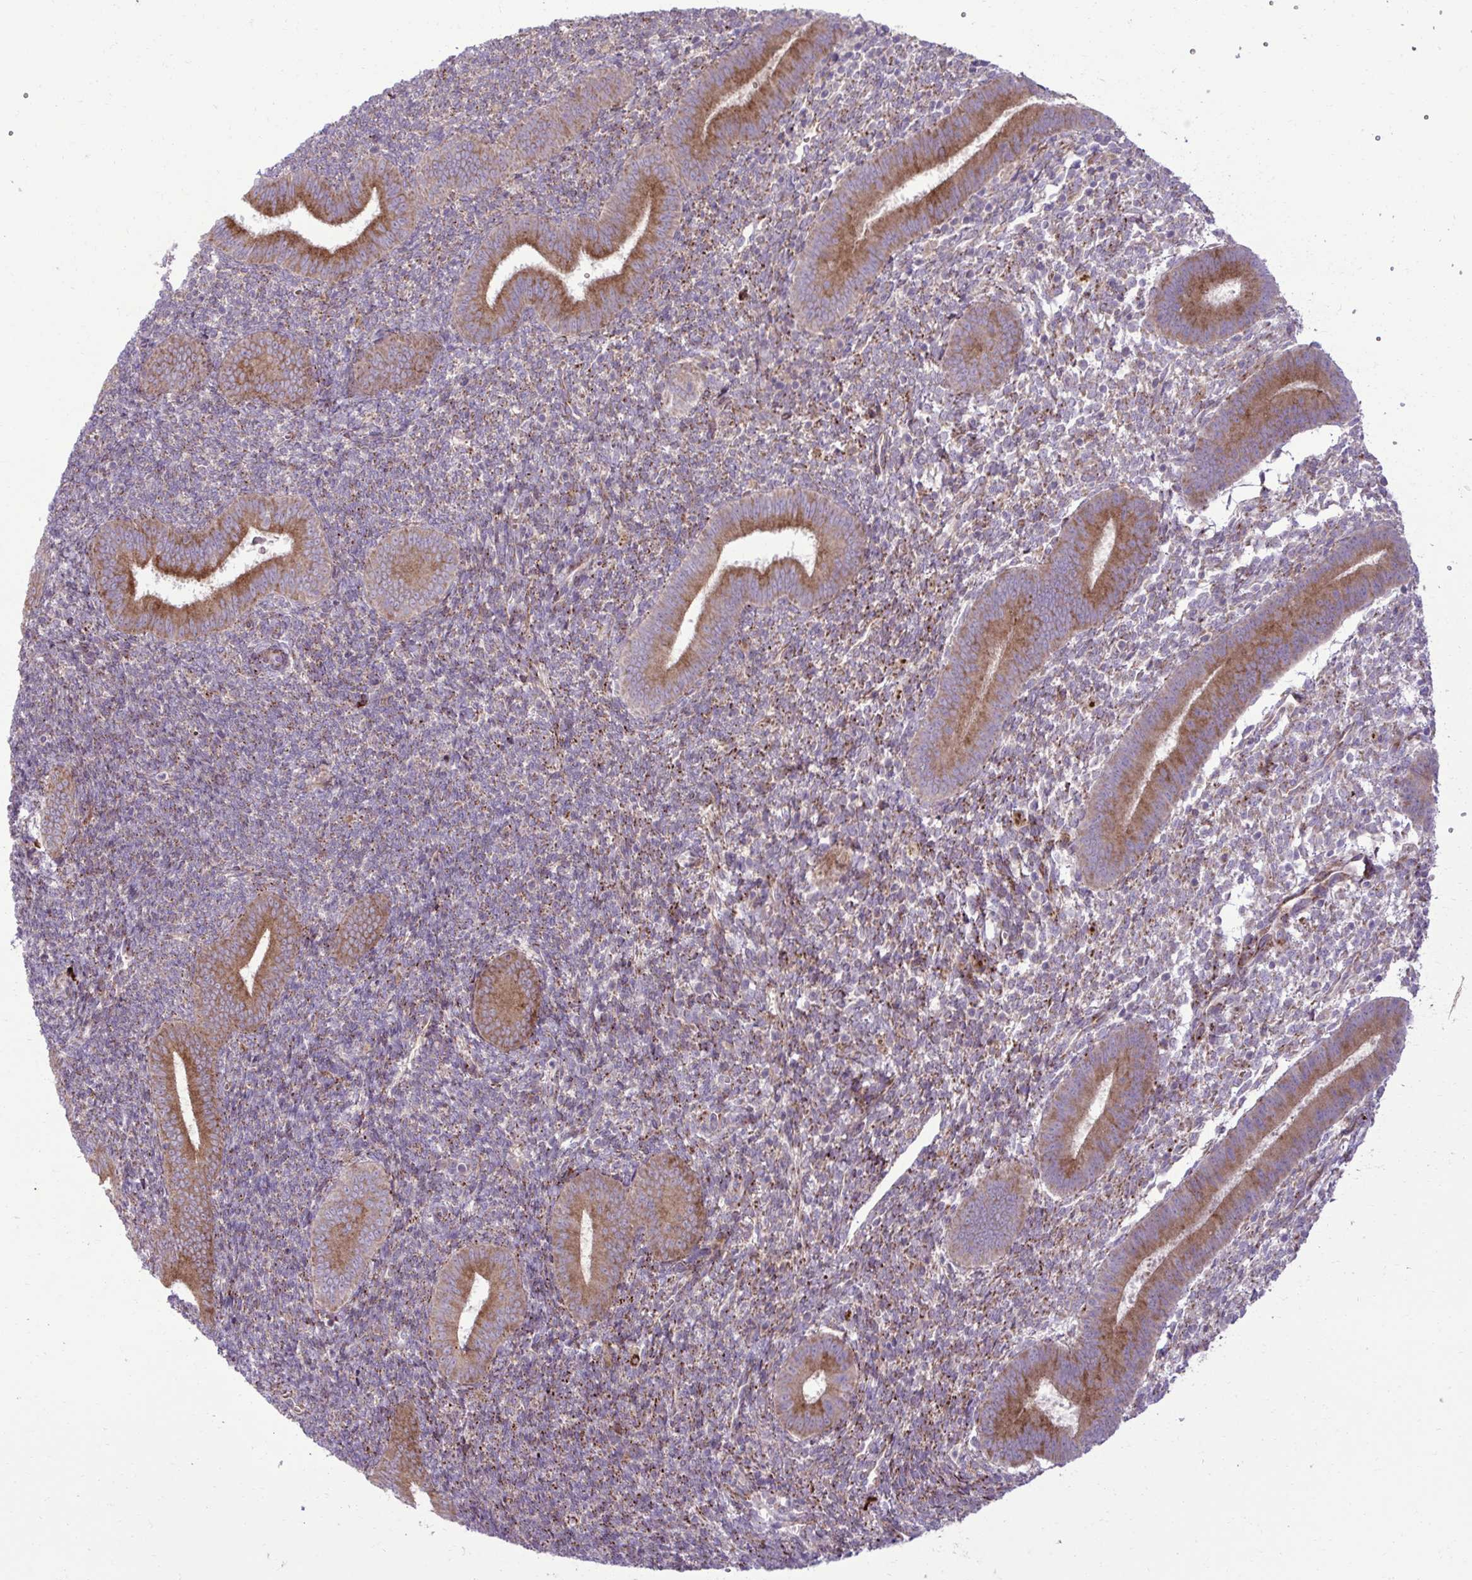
{"staining": {"intensity": "weak", "quantity": "25%-75%", "location": "cytoplasmic/membranous"}, "tissue": "endometrium", "cell_type": "Cells in endometrial stroma", "image_type": "normal", "snomed": [{"axis": "morphology", "description": "Normal tissue, NOS"}, {"axis": "topography", "description": "Endometrium"}], "caption": "Protein staining of benign endometrium displays weak cytoplasmic/membranous staining in approximately 25%-75% of cells in endometrial stroma.", "gene": "LIMS1", "patient": {"sex": "female", "age": 25}}